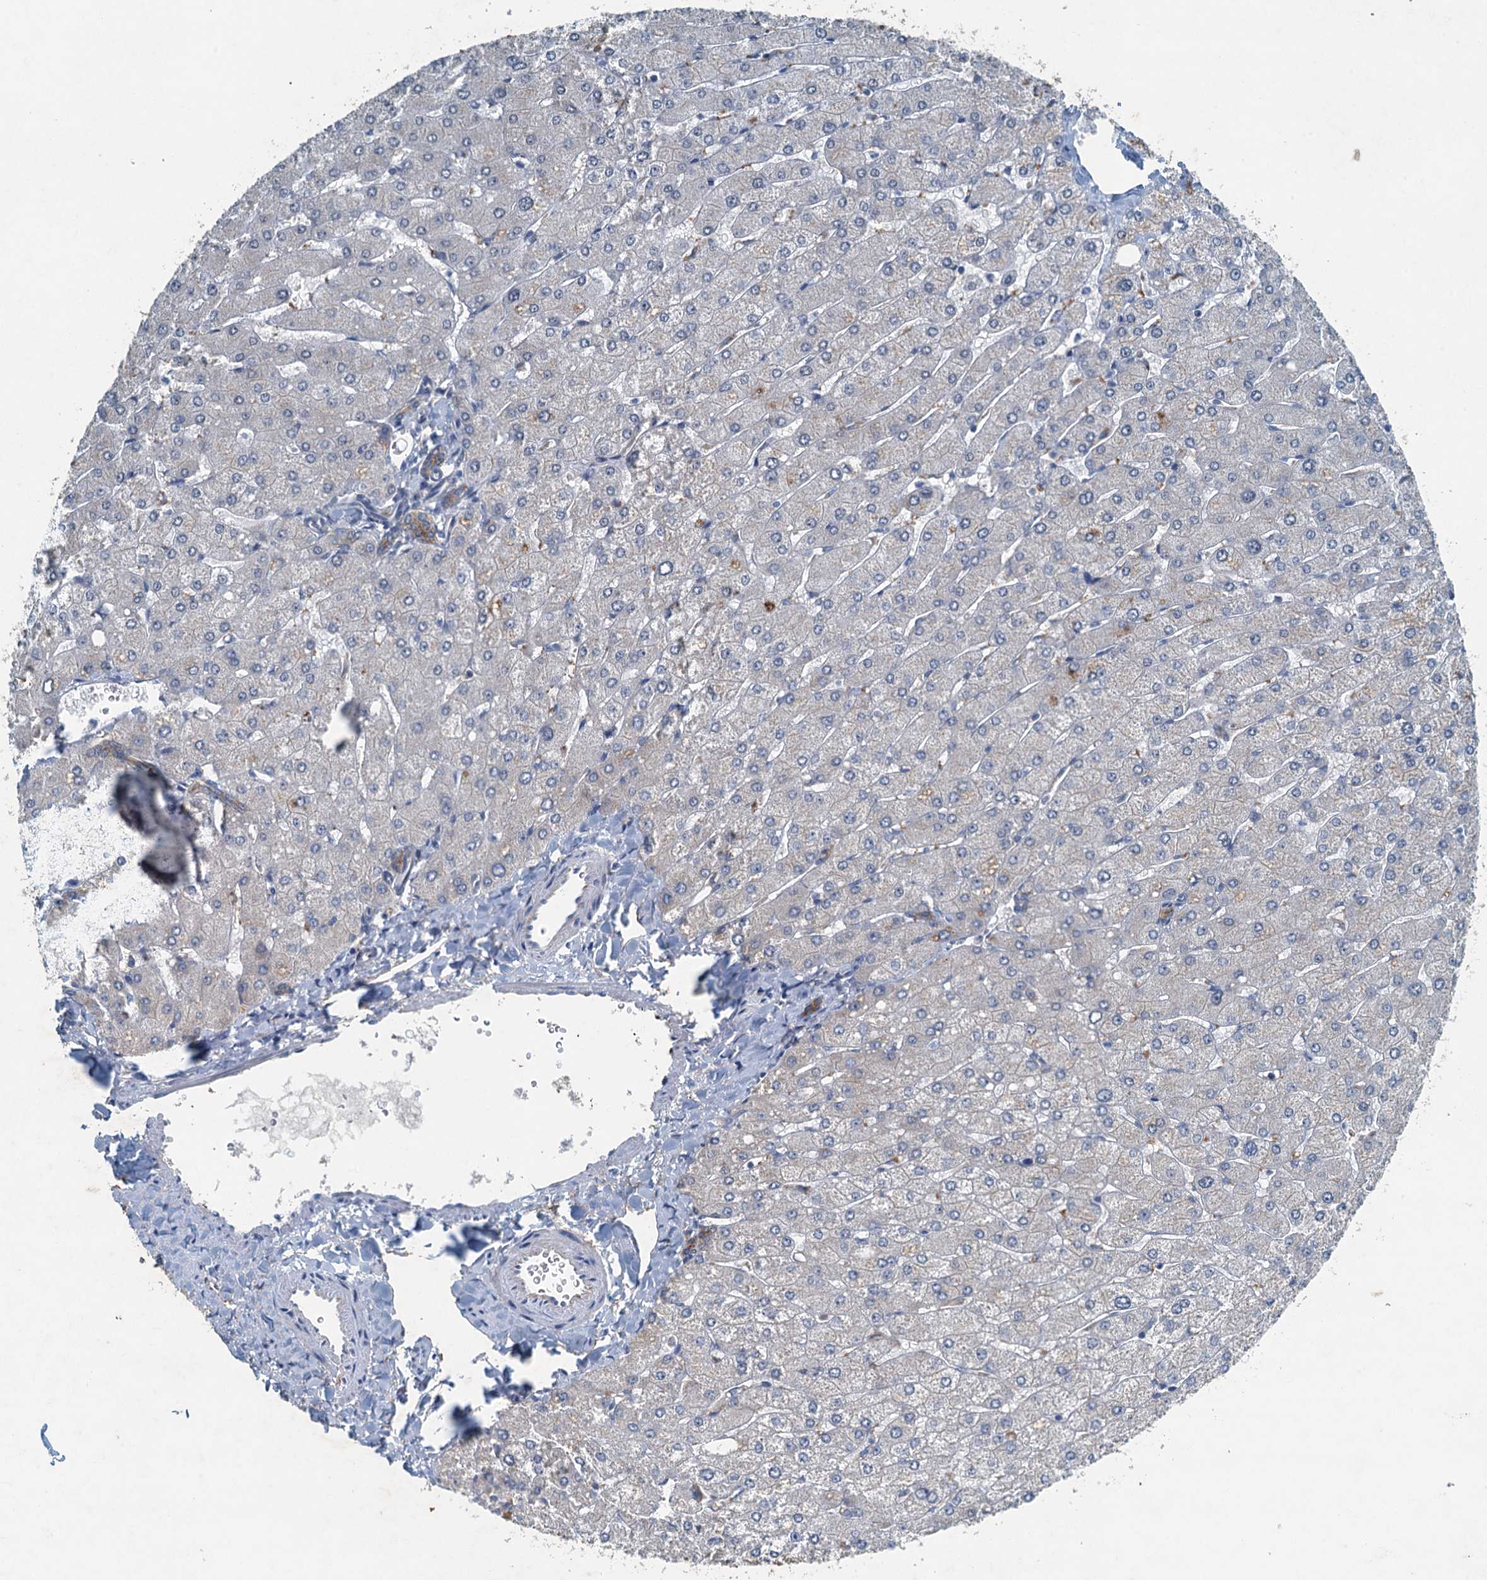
{"staining": {"intensity": "weak", "quantity": ">75%", "location": "cytoplasmic/membranous"}, "tissue": "liver", "cell_type": "Cholangiocytes", "image_type": "normal", "snomed": [{"axis": "morphology", "description": "Normal tissue, NOS"}, {"axis": "topography", "description": "Liver"}], "caption": "Normal liver was stained to show a protein in brown. There is low levels of weak cytoplasmic/membranous expression in about >75% of cholangiocytes. (Stains: DAB (3,3'-diaminobenzidine) in brown, nuclei in blue, Microscopy: brightfield microscopy at high magnification).", "gene": "CBLIF", "patient": {"sex": "male", "age": 55}}